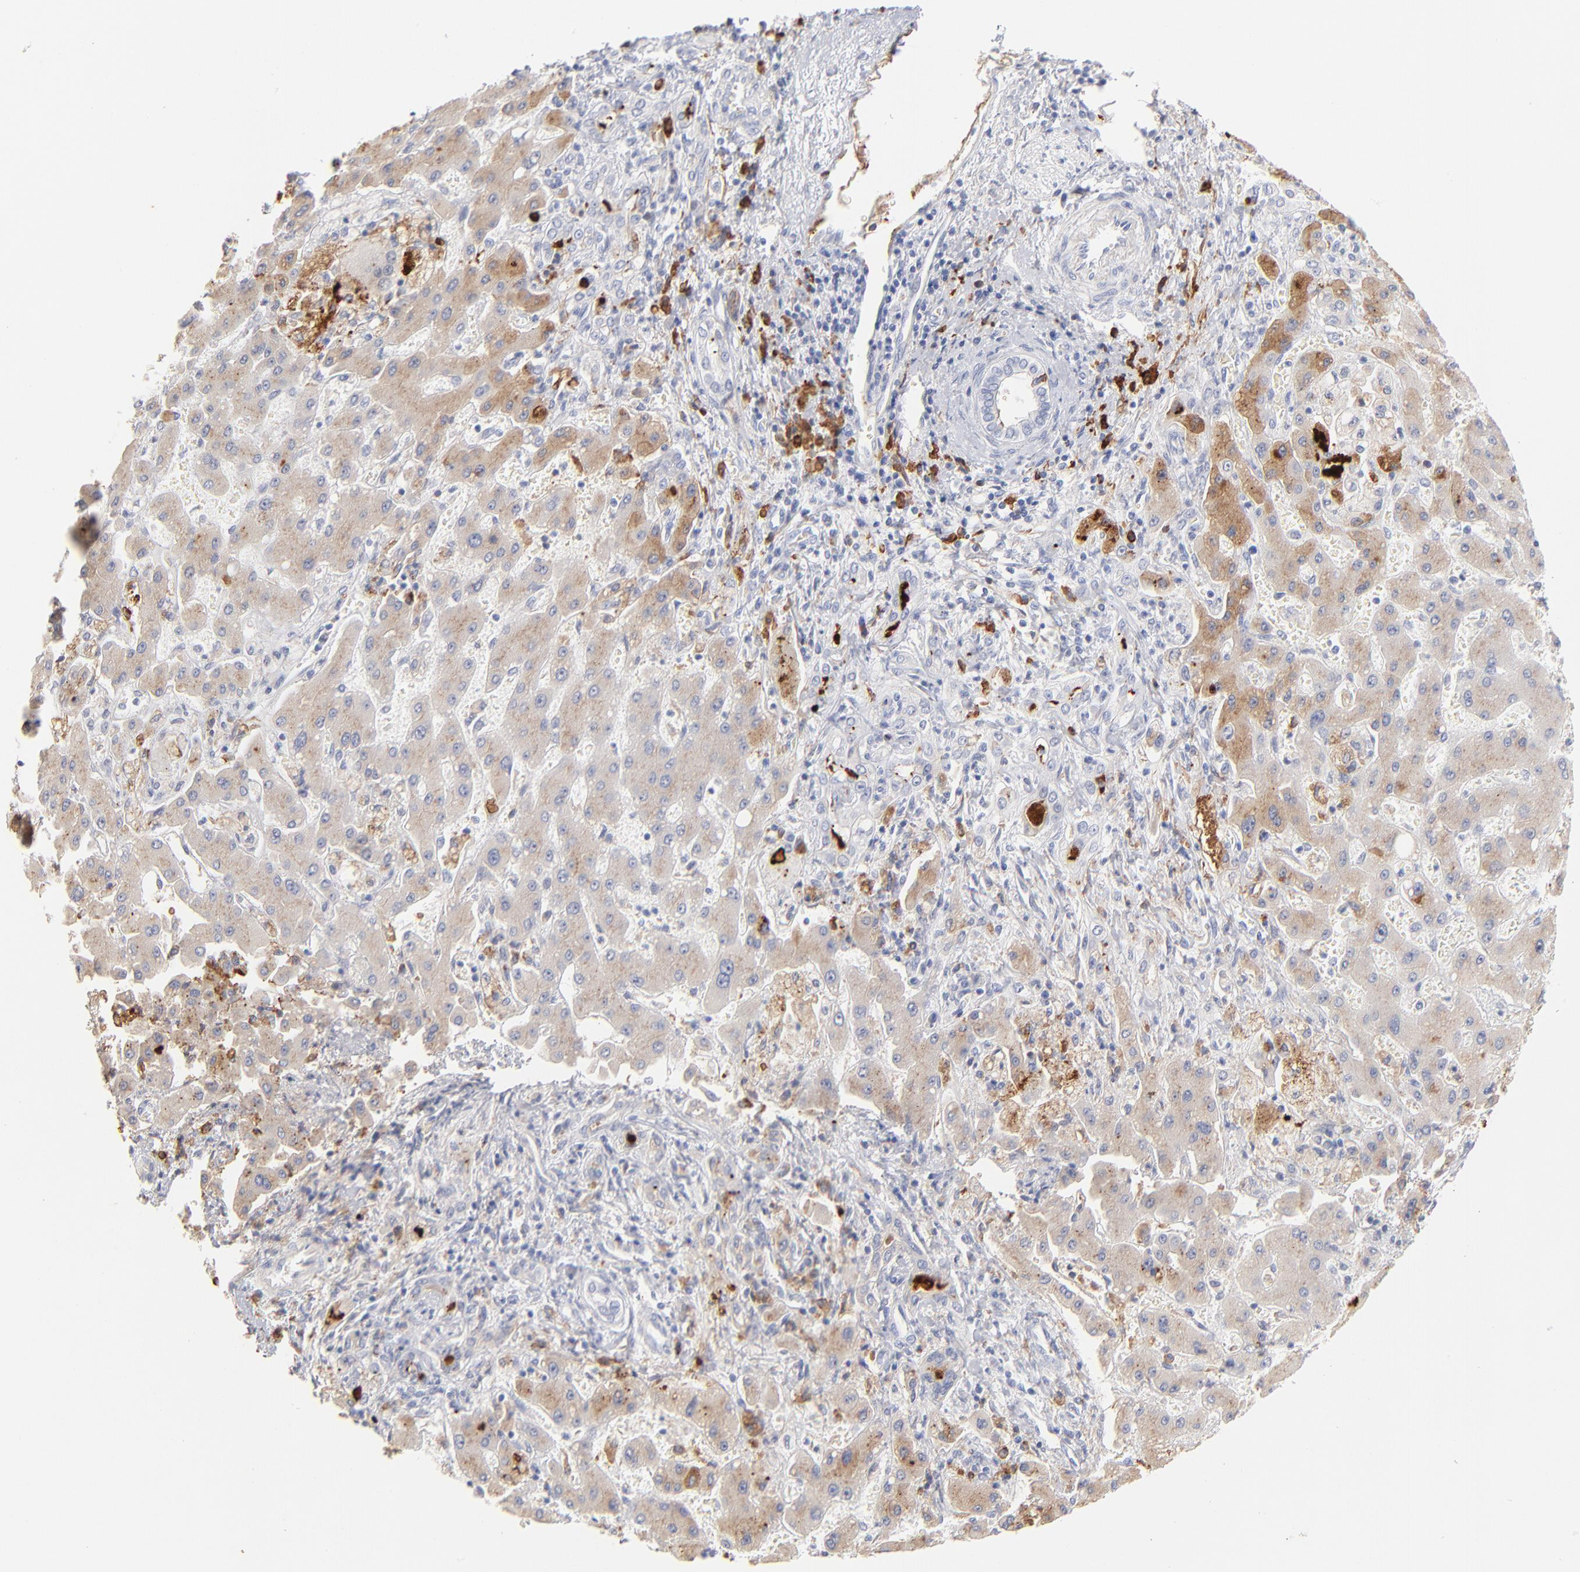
{"staining": {"intensity": "weak", "quantity": "25%-75%", "location": "cytoplasmic/membranous"}, "tissue": "liver cancer", "cell_type": "Tumor cells", "image_type": "cancer", "snomed": [{"axis": "morphology", "description": "Cholangiocarcinoma"}, {"axis": "topography", "description": "Liver"}], "caption": "Weak cytoplasmic/membranous staining for a protein is present in about 25%-75% of tumor cells of liver cancer (cholangiocarcinoma) using immunohistochemistry (IHC).", "gene": "APOH", "patient": {"sex": "male", "age": 50}}